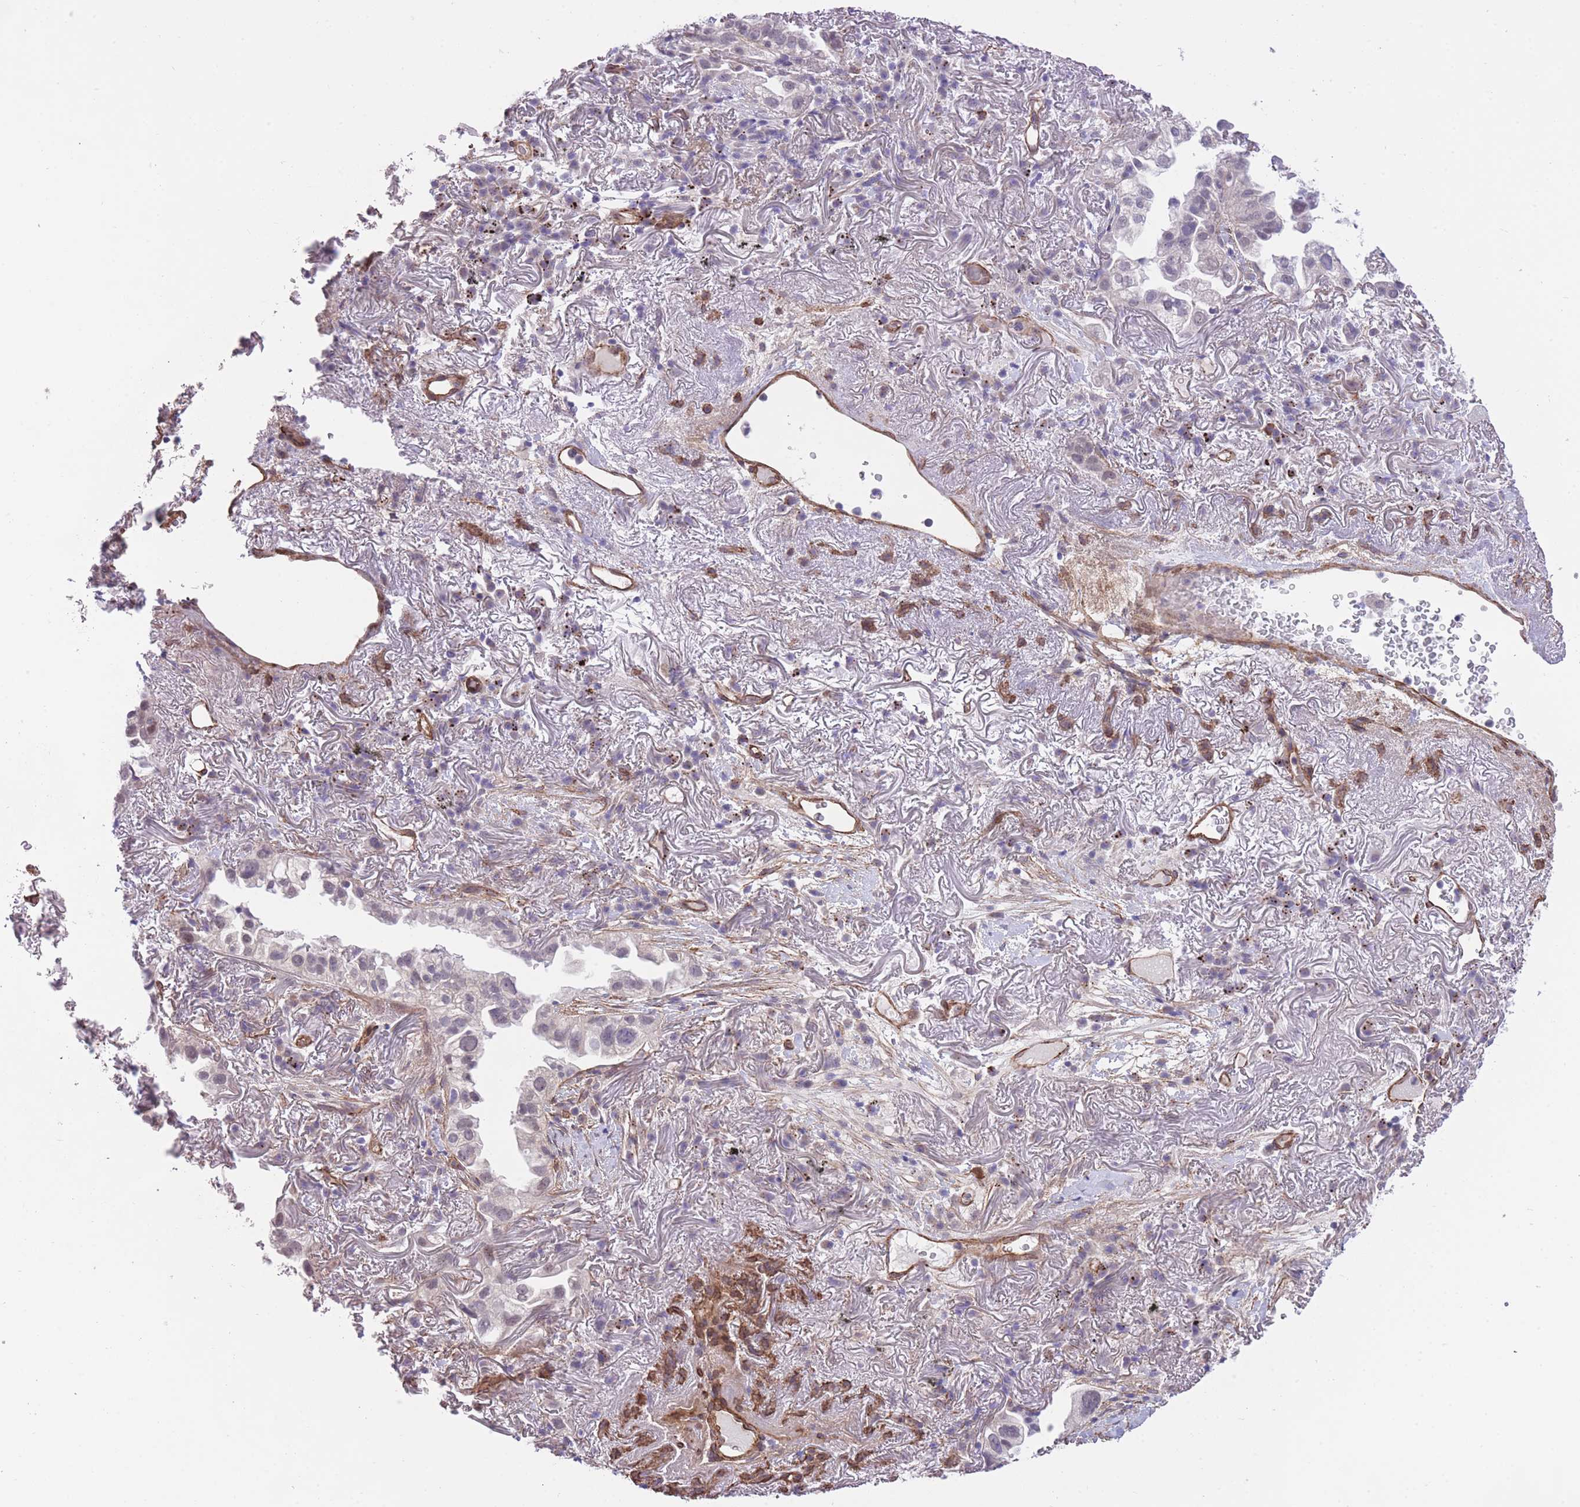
{"staining": {"intensity": "negative", "quantity": "none", "location": "none"}, "tissue": "lung cancer", "cell_type": "Tumor cells", "image_type": "cancer", "snomed": [{"axis": "morphology", "description": "Adenocarcinoma, NOS"}, {"axis": "topography", "description": "Lung"}], "caption": "Immunohistochemical staining of human lung cancer displays no significant staining in tumor cells.", "gene": "QTRT1", "patient": {"sex": "female", "age": 69}}